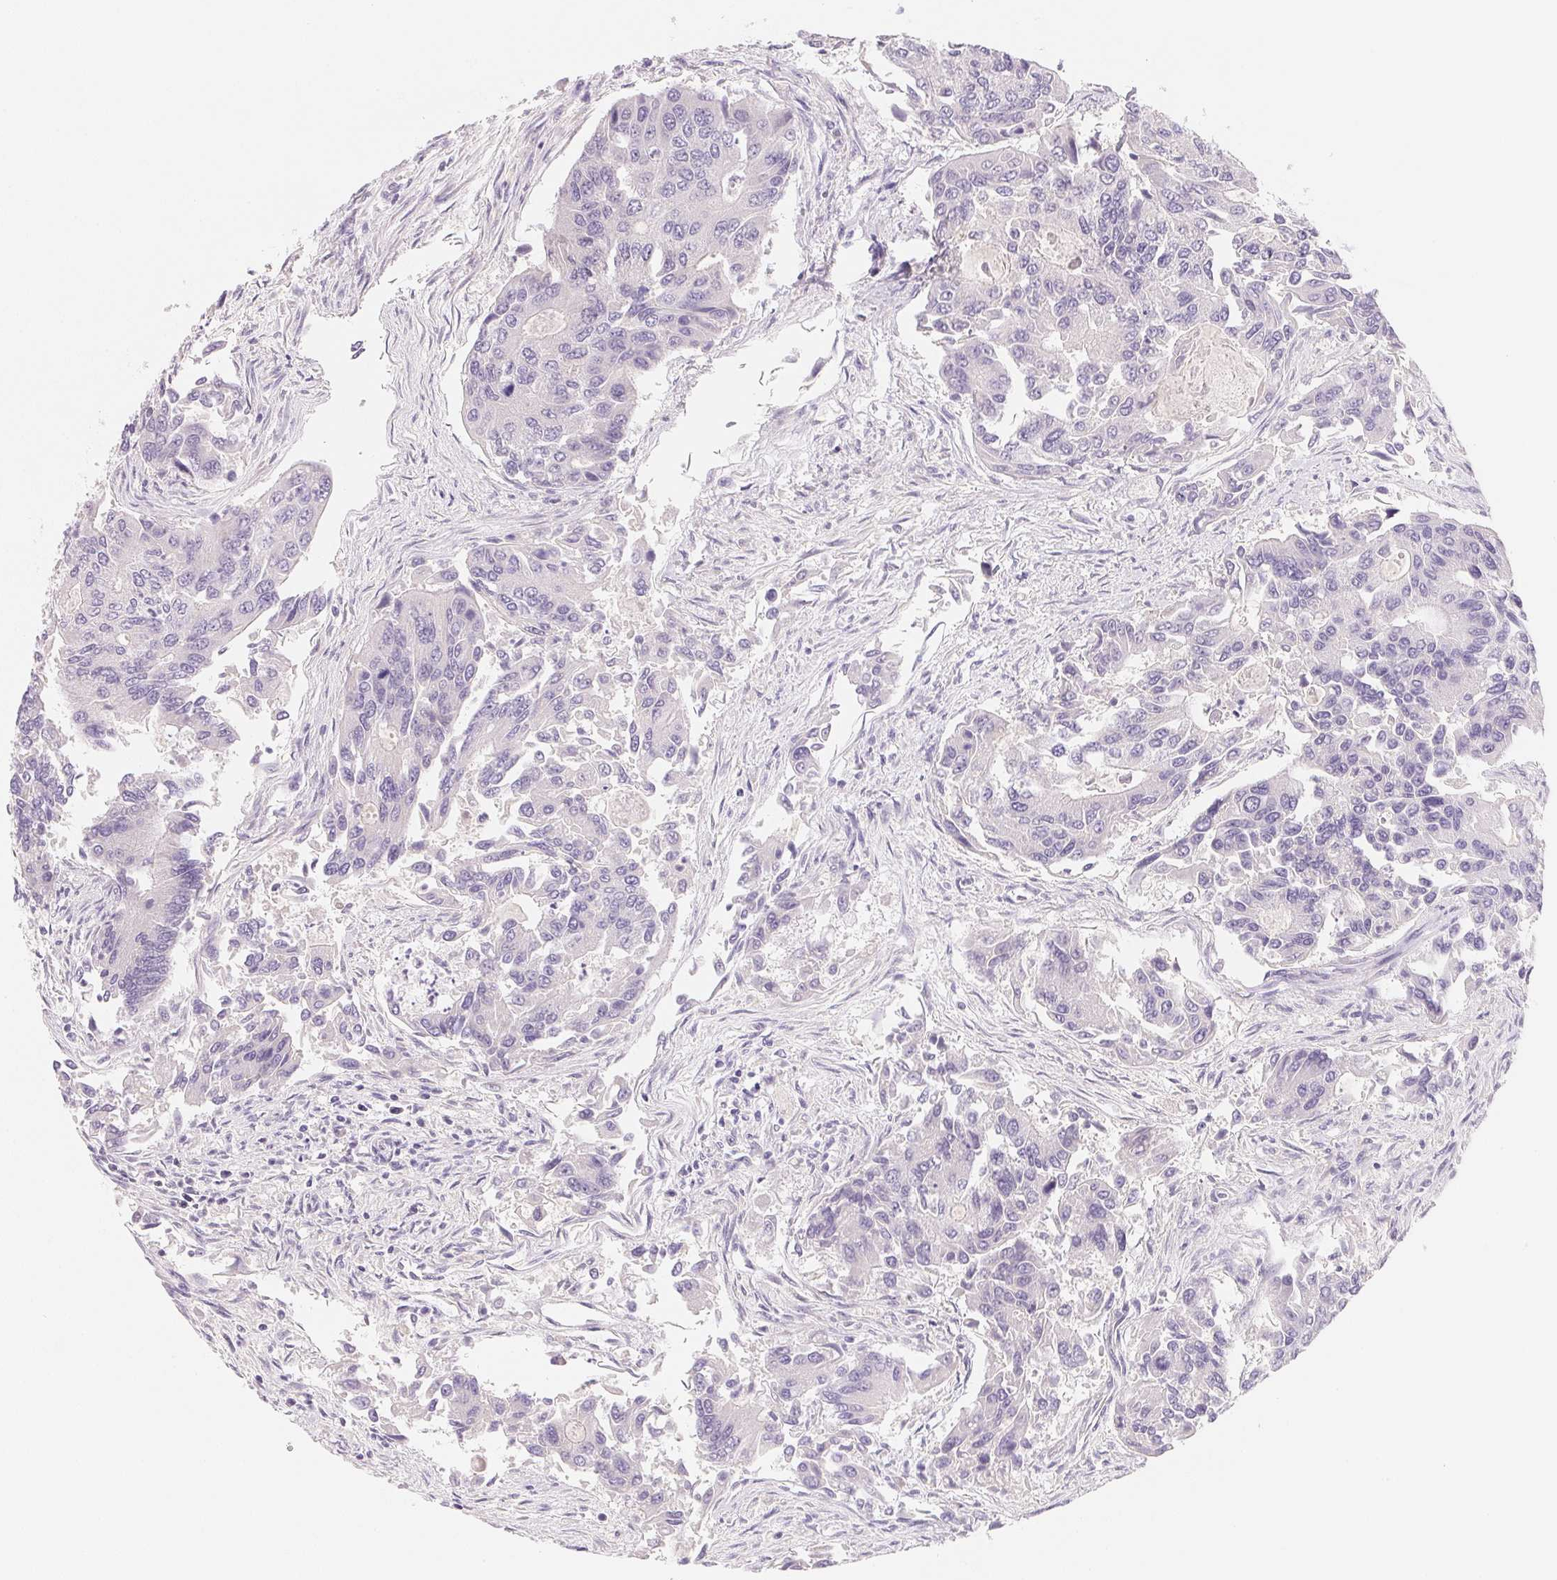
{"staining": {"intensity": "negative", "quantity": "none", "location": "none"}, "tissue": "colorectal cancer", "cell_type": "Tumor cells", "image_type": "cancer", "snomed": [{"axis": "morphology", "description": "Adenocarcinoma, NOS"}, {"axis": "topography", "description": "Colon"}], "caption": "Tumor cells are negative for protein expression in human colorectal cancer.", "gene": "MCOLN3", "patient": {"sex": "female", "age": 67}}